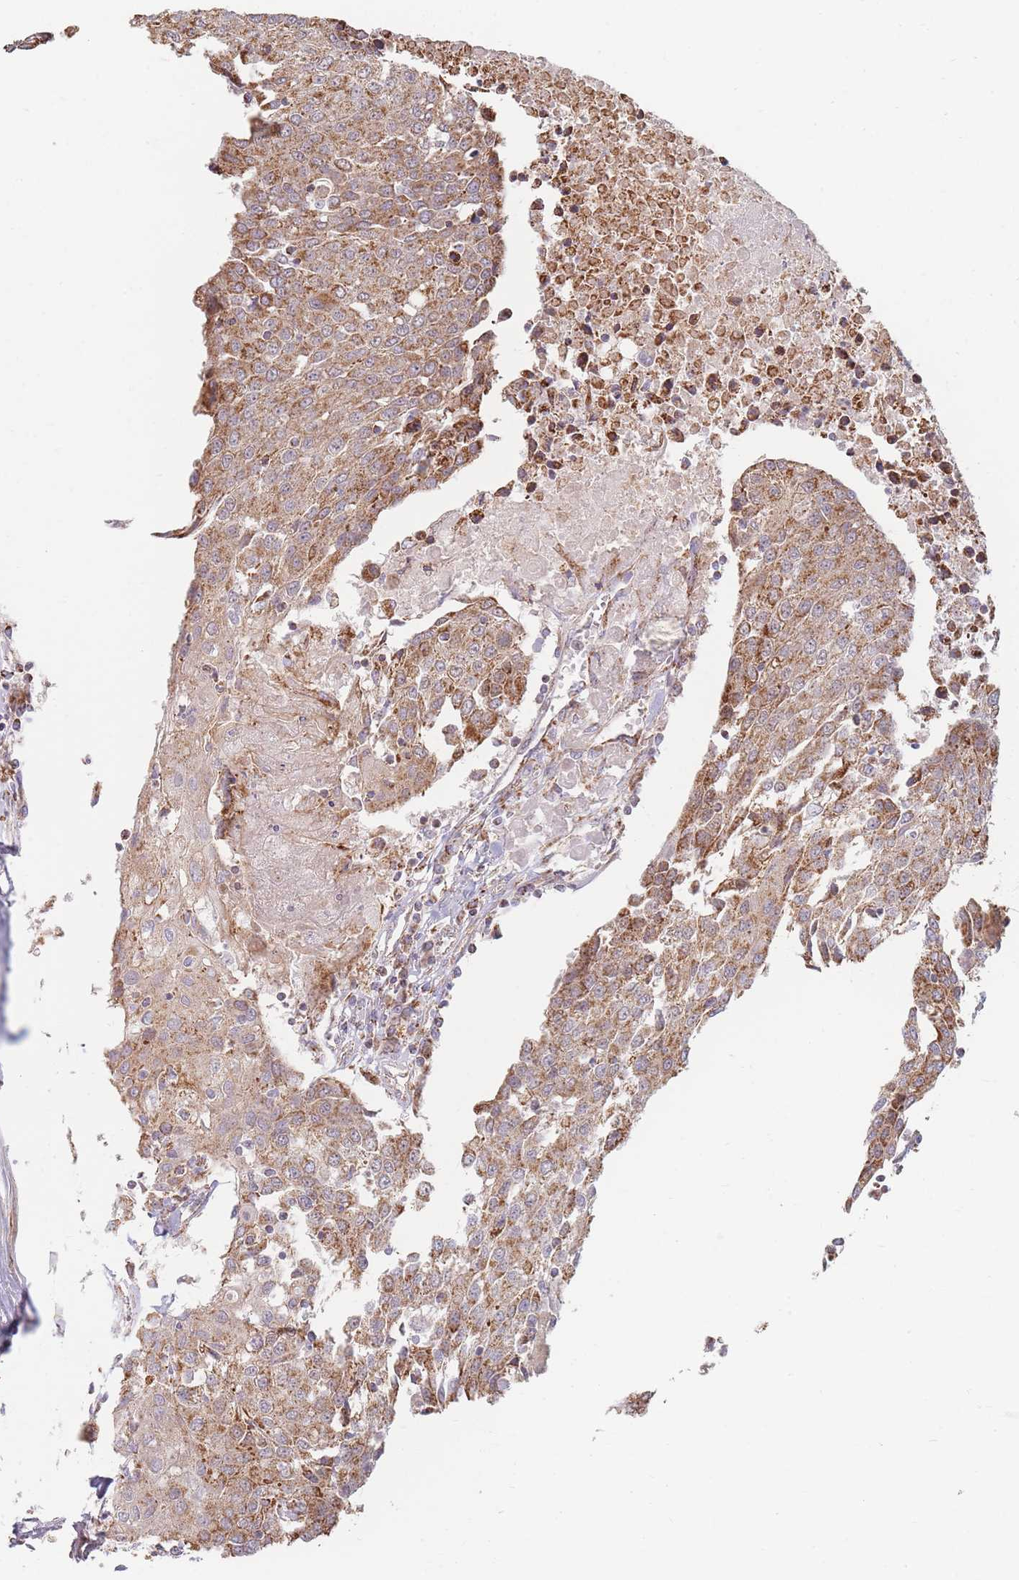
{"staining": {"intensity": "moderate", "quantity": ">75%", "location": "cytoplasmic/membranous"}, "tissue": "urothelial cancer", "cell_type": "Tumor cells", "image_type": "cancer", "snomed": [{"axis": "morphology", "description": "Urothelial carcinoma, High grade"}, {"axis": "topography", "description": "Urinary bladder"}], "caption": "A high-resolution photomicrograph shows immunohistochemistry (IHC) staining of high-grade urothelial carcinoma, which shows moderate cytoplasmic/membranous expression in about >75% of tumor cells.", "gene": "ESRP2", "patient": {"sex": "female", "age": 85}}